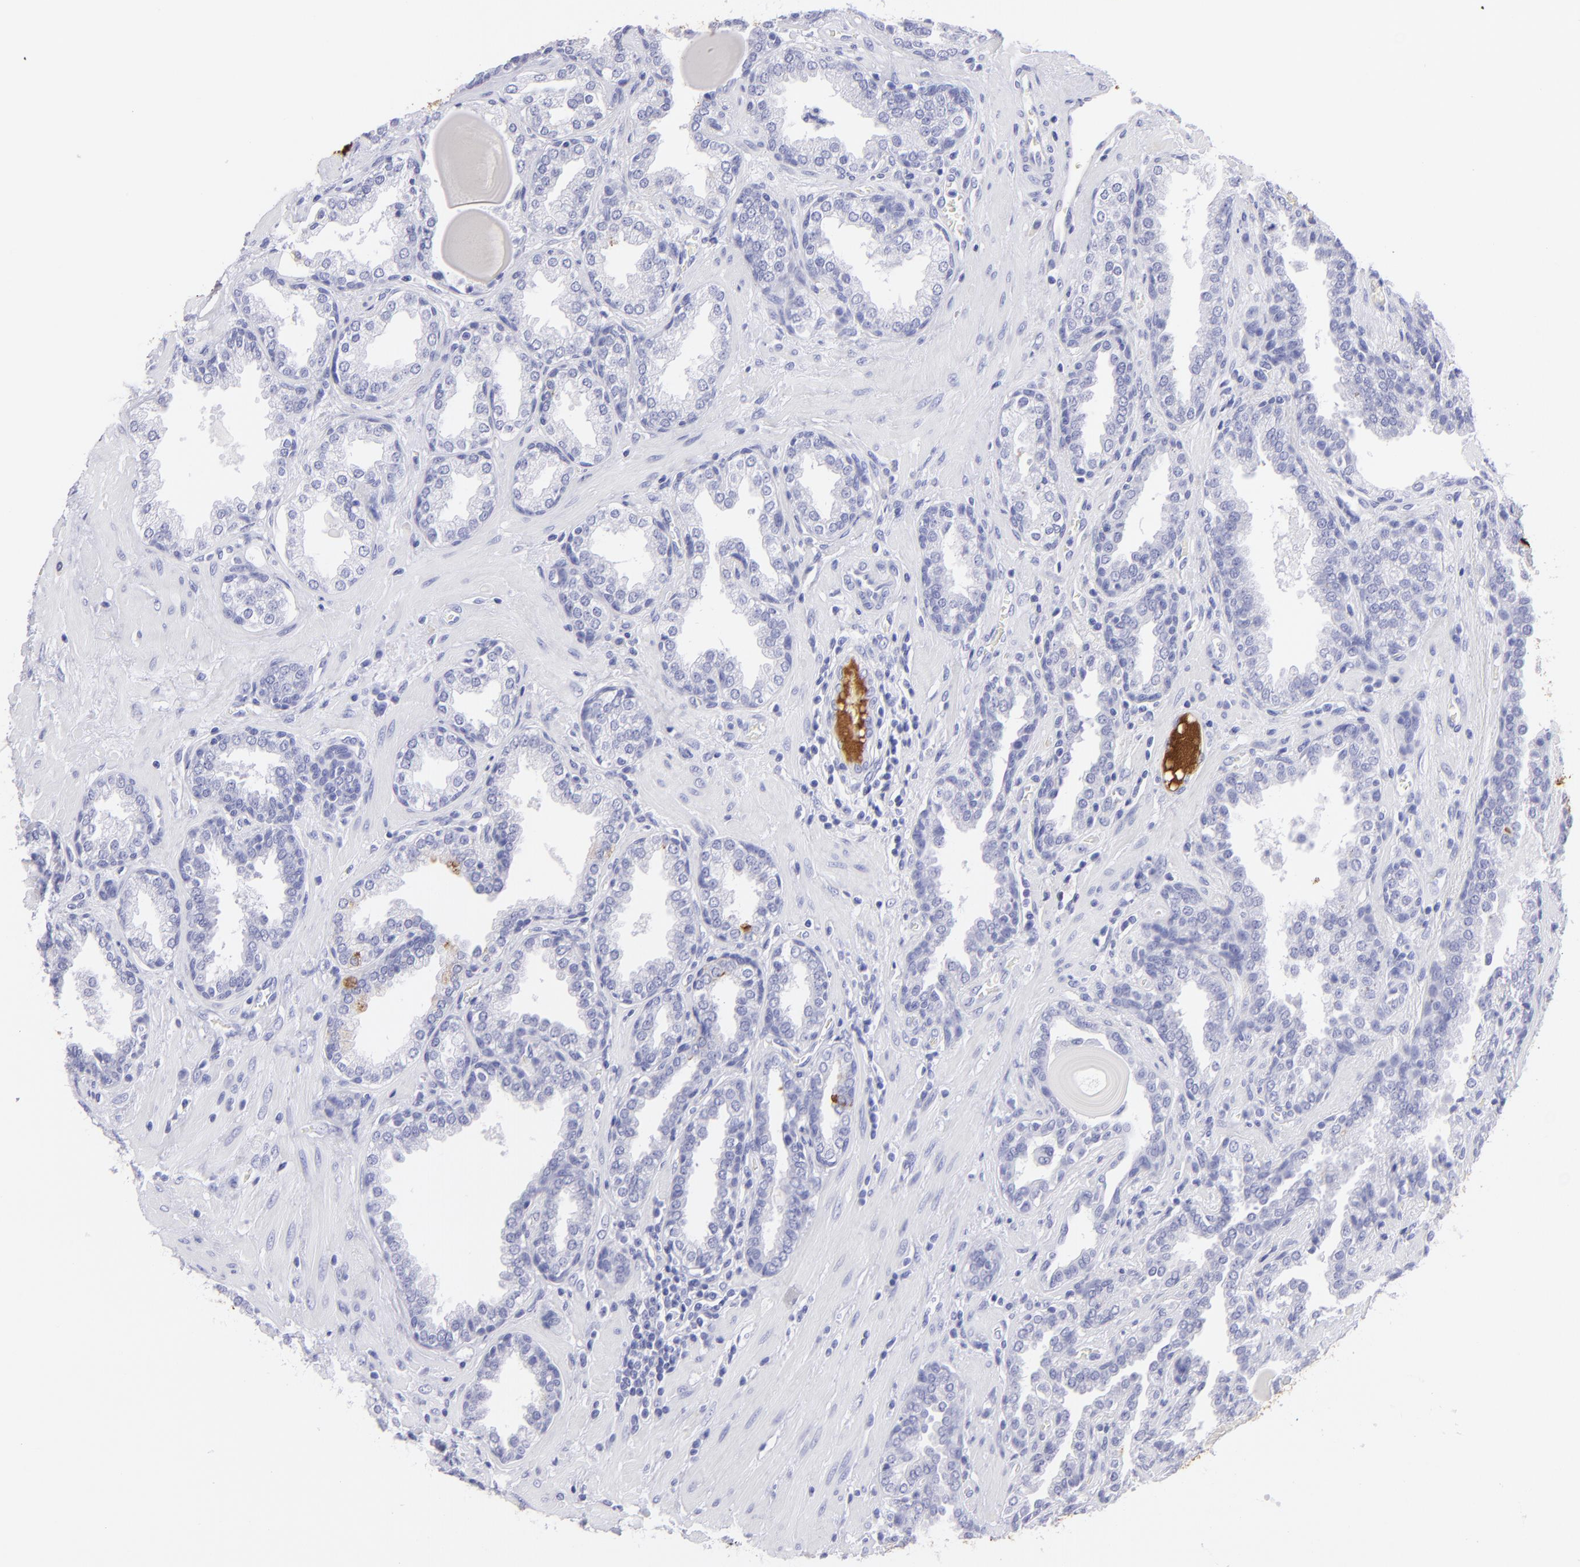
{"staining": {"intensity": "negative", "quantity": "none", "location": "none"}, "tissue": "prostate", "cell_type": "Glandular cells", "image_type": "normal", "snomed": [{"axis": "morphology", "description": "Normal tissue, NOS"}, {"axis": "topography", "description": "Prostate"}], "caption": "The histopathology image reveals no staining of glandular cells in benign prostate. The staining is performed using DAB (3,3'-diaminobenzidine) brown chromogen with nuclei counter-stained in using hematoxylin.", "gene": "PIP", "patient": {"sex": "male", "age": 51}}